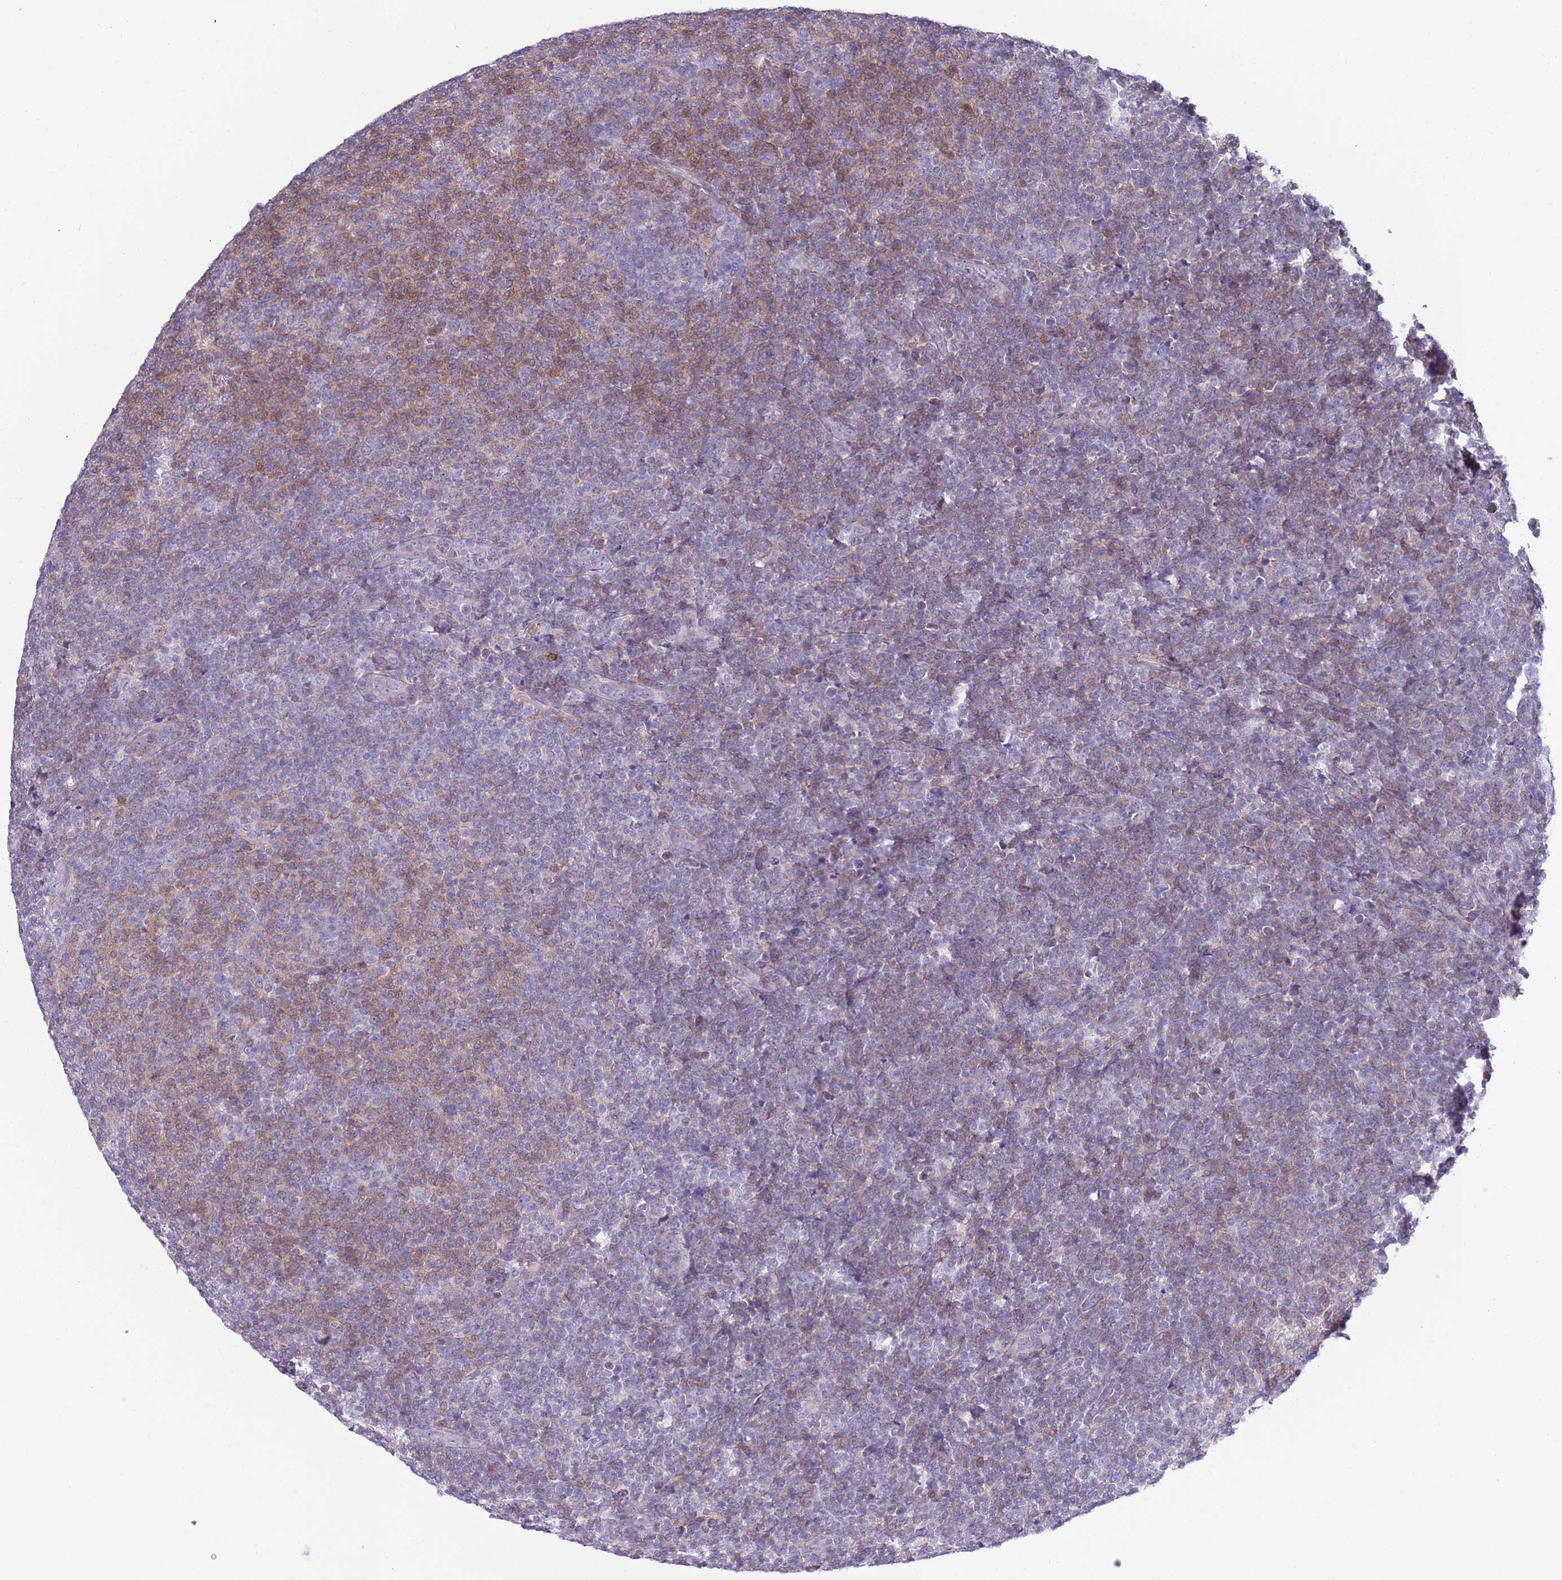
{"staining": {"intensity": "moderate", "quantity": "<25%", "location": "cytoplasmic/membranous"}, "tissue": "lymphoma", "cell_type": "Tumor cells", "image_type": "cancer", "snomed": [{"axis": "morphology", "description": "Malignant lymphoma, non-Hodgkin's type, Low grade"}, {"axis": "topography", "description": "Lymph node"}], "caption": "There is low levels of moderate cytoplasmic/membranous staining in tumor cells of lymphoma, as demonstrated by immunohistochemical staining (brown color).", "gene": "NBPF6", "patient": {"sex": "male", "age": 66}}